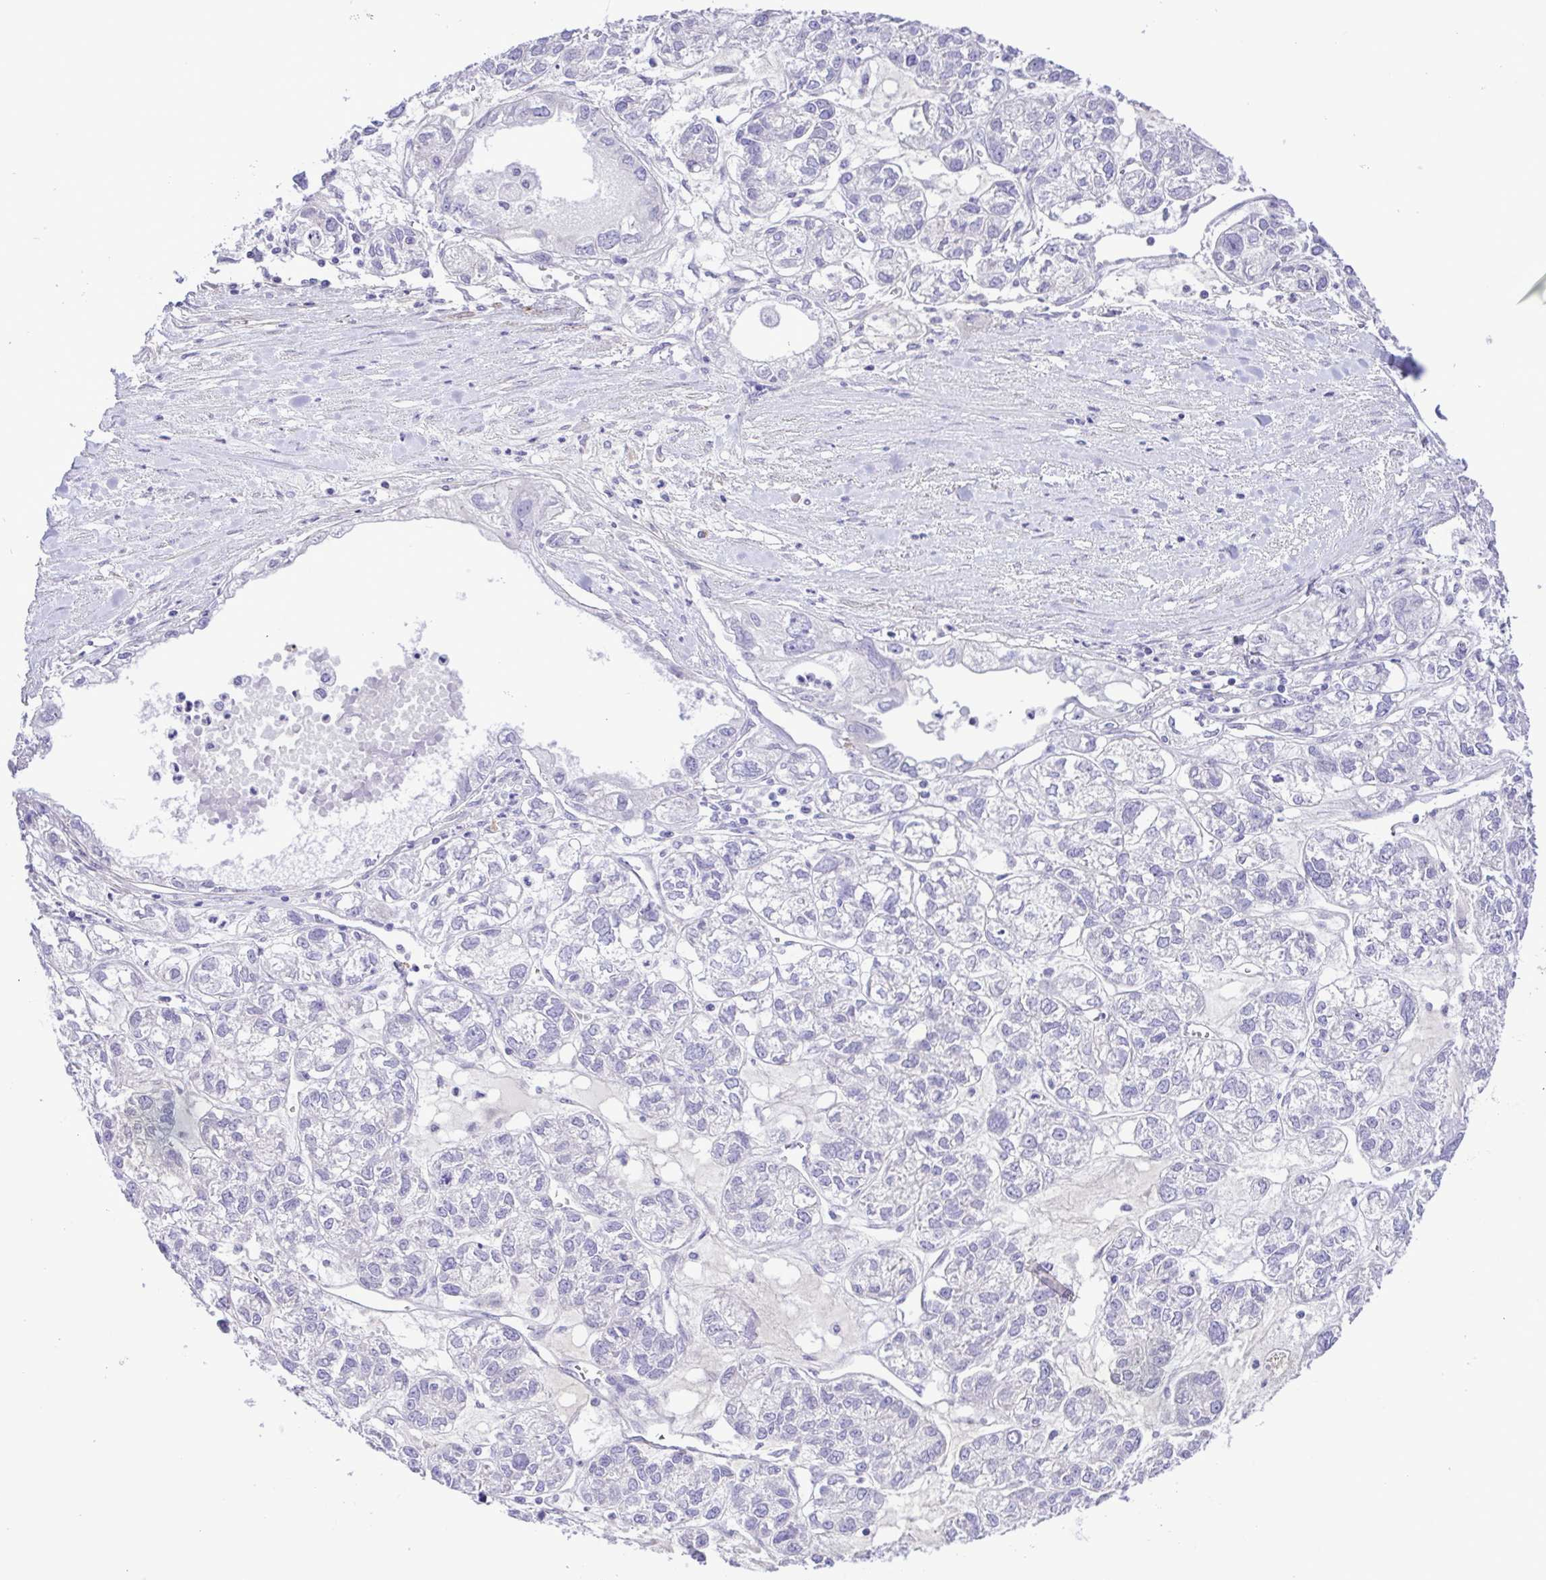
{"staining": {"intensity": "negative", "quantity": "none", "location": "none"}, "tissue": "ovarian cancer", "cell_type": "Tumor cells", "image_type": "cancer", "snomed": [{"axis": "morphology", "description": "Carcinoma, endometroid"}, {"axis": "topography", "description": "Ovary"}], "caption": "The immunohistochemistry histopathology image has no significant expression in tumor cells of ovarian cancer (endometroid carcinoma) tissue.", "gene": "GABBR2", "patient": {"sex": "female", "age": 64}}